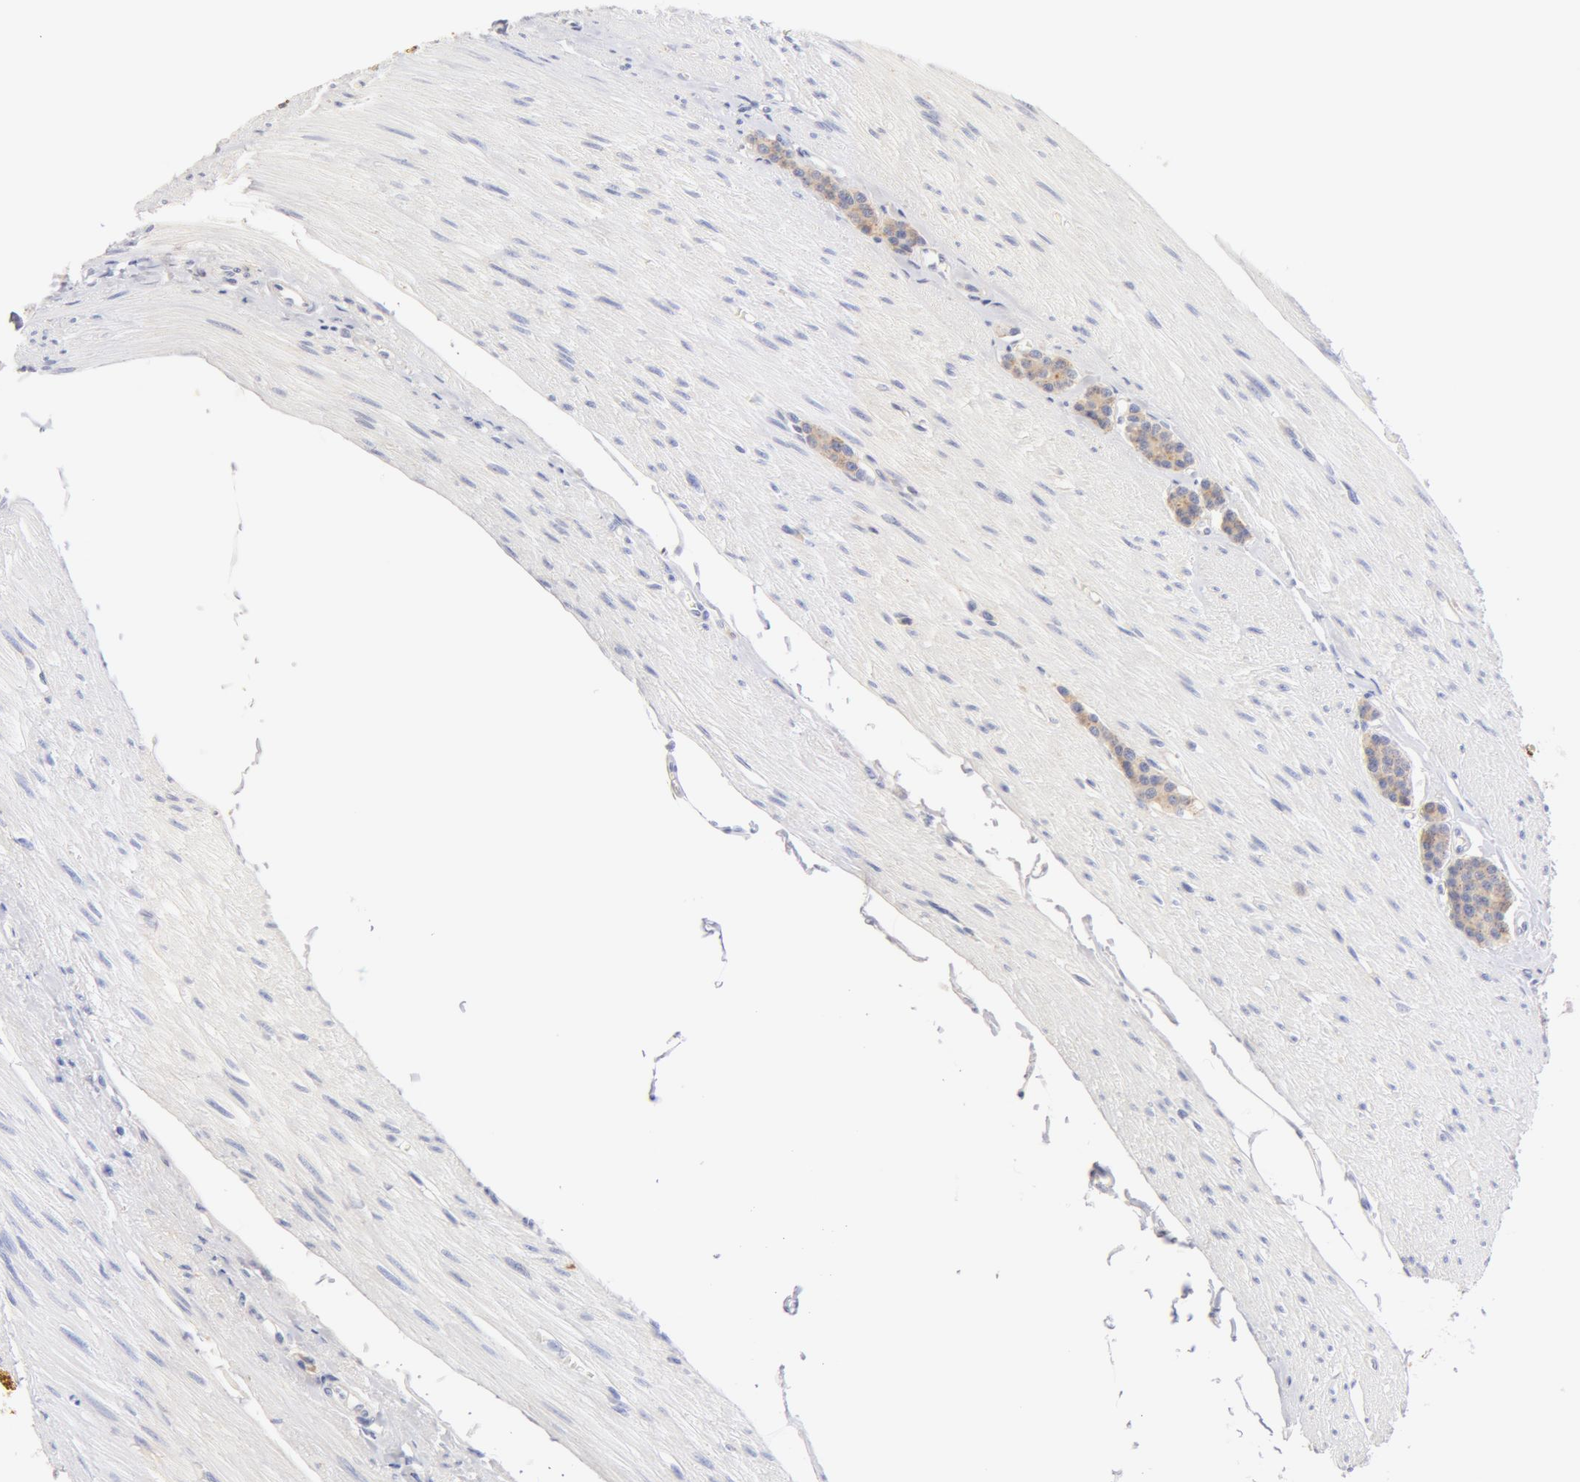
{"staining": {"intensity": "weak", "quantity": "25%-75%", "location": "cytoplasmic/membranous"}, "tissue": "carcinoid", "cell_type": "Tumor cells", "image_type": "cancer", "snomed": [{"axis": "morphology", "description": "Carcinoid, malignant, NOS"}, {"axis": "topography", "description": "Small intestine"}], "caption": "Weak cytoplasmic/membranous positivity for a protein is present in about 25%-75% of tumor cells of malignant carcinoid using immunohistochemistry.", "gene": "GC", "patient": {"sex": "male", "age": 60}}